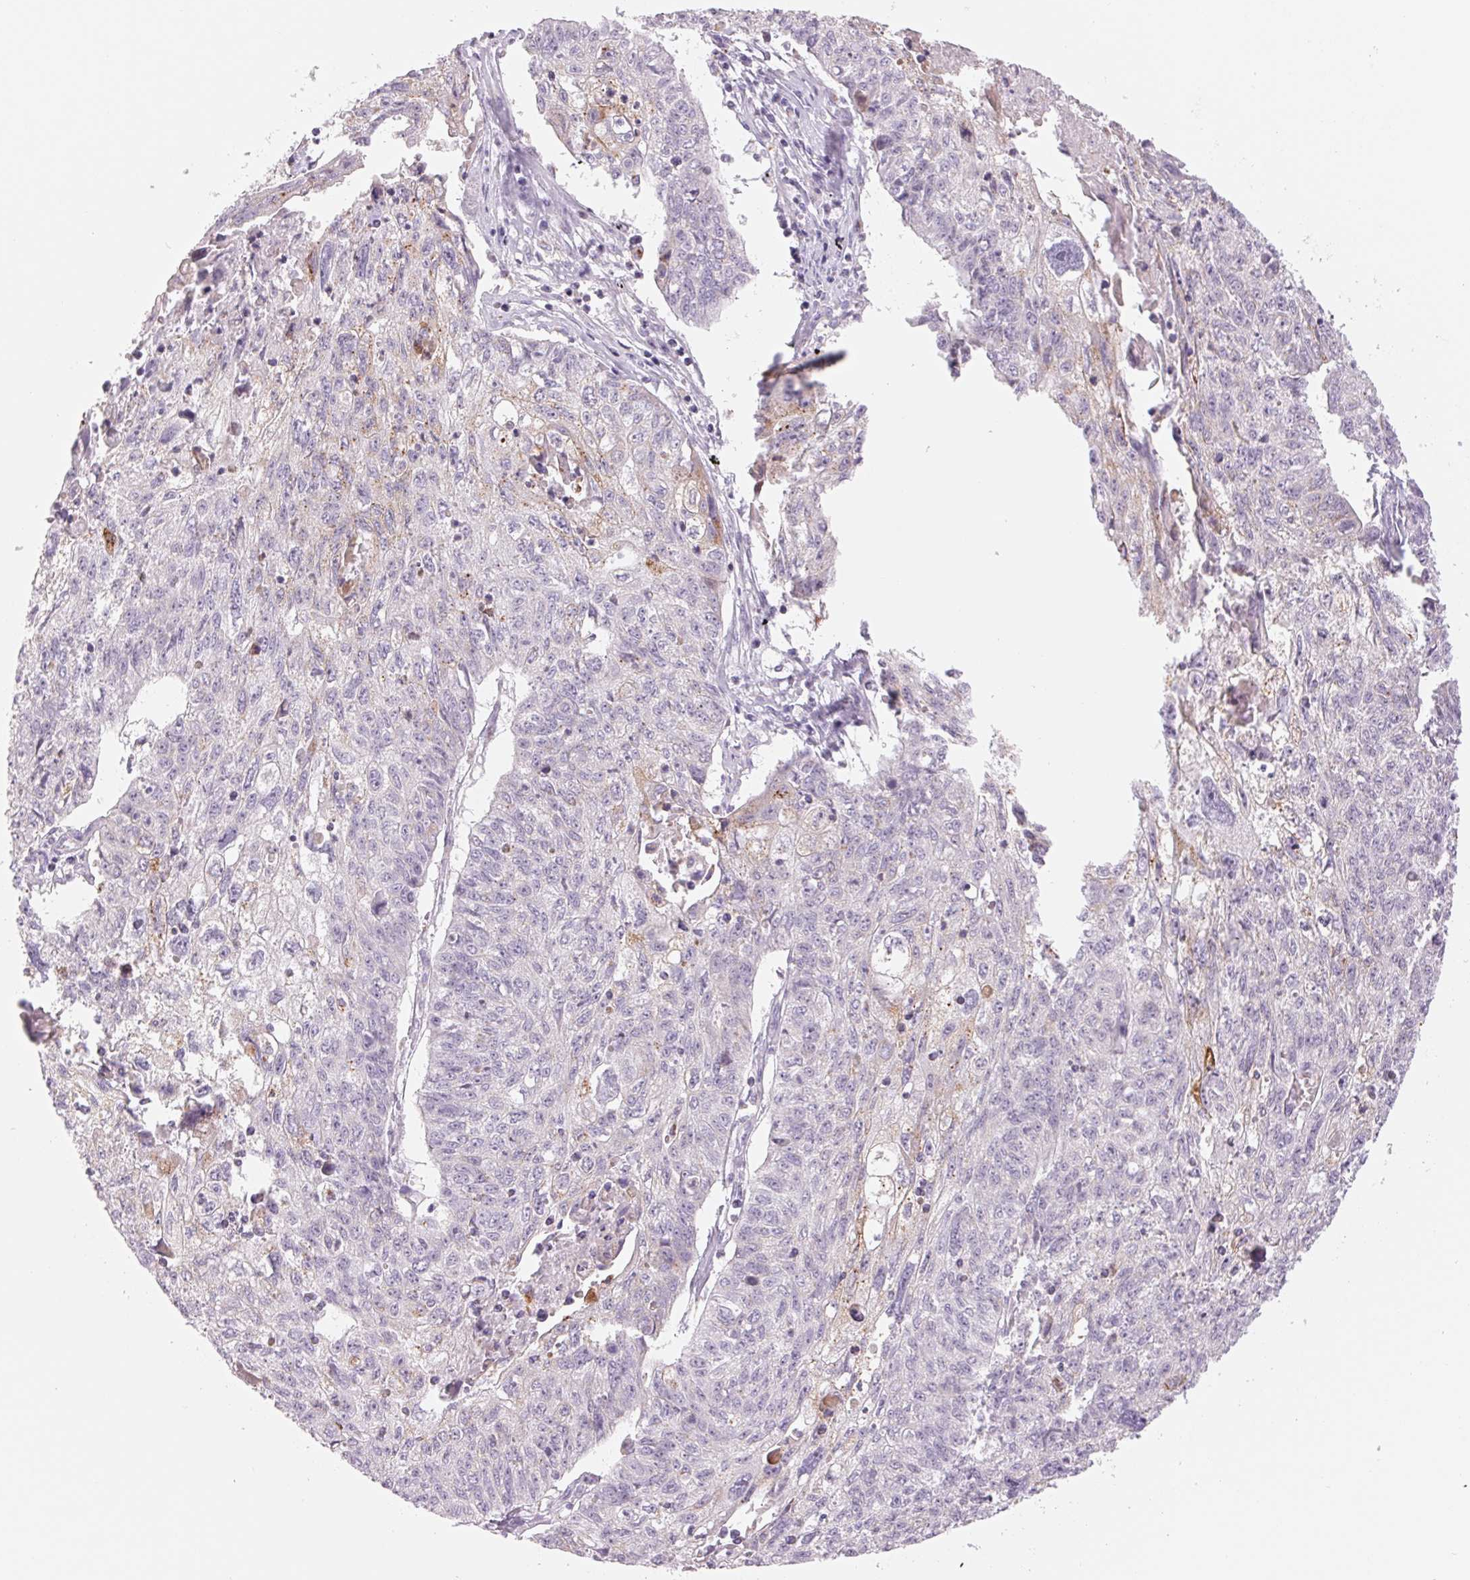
{"staining": {"intensity": "moderate", "quantity": "<25%", "location": "cytoplasmic/membranous"}, "tissue": "lung cancer", "cell_type": "Tumor cells", "image_type": "cancer", "snomed": [{"axis": "morphology", "description": "Normal morphology"}, {"axis": "morphology", "description": "Aneuploidy"}, {"axis": "morphology", "description": "Squamous cell carcinoma, NOS"}, {"axis": "topography", "description": "Lymph node"}, {"axis": "topography", "description": "Lung"}], "caption": "High-magnification brightfield microscopy of lung squamous cell carcinoma stained with DAB (3,3'-diaminobenzidine) (brown) and counterstained with hematoxylin (blue). tumor cells exhibit moderate cytoplasmic/membranous expression is identified in approximately<25% of cells.", "gene": "GALNT7", "patient": {"sex": "female", "age": 76}}